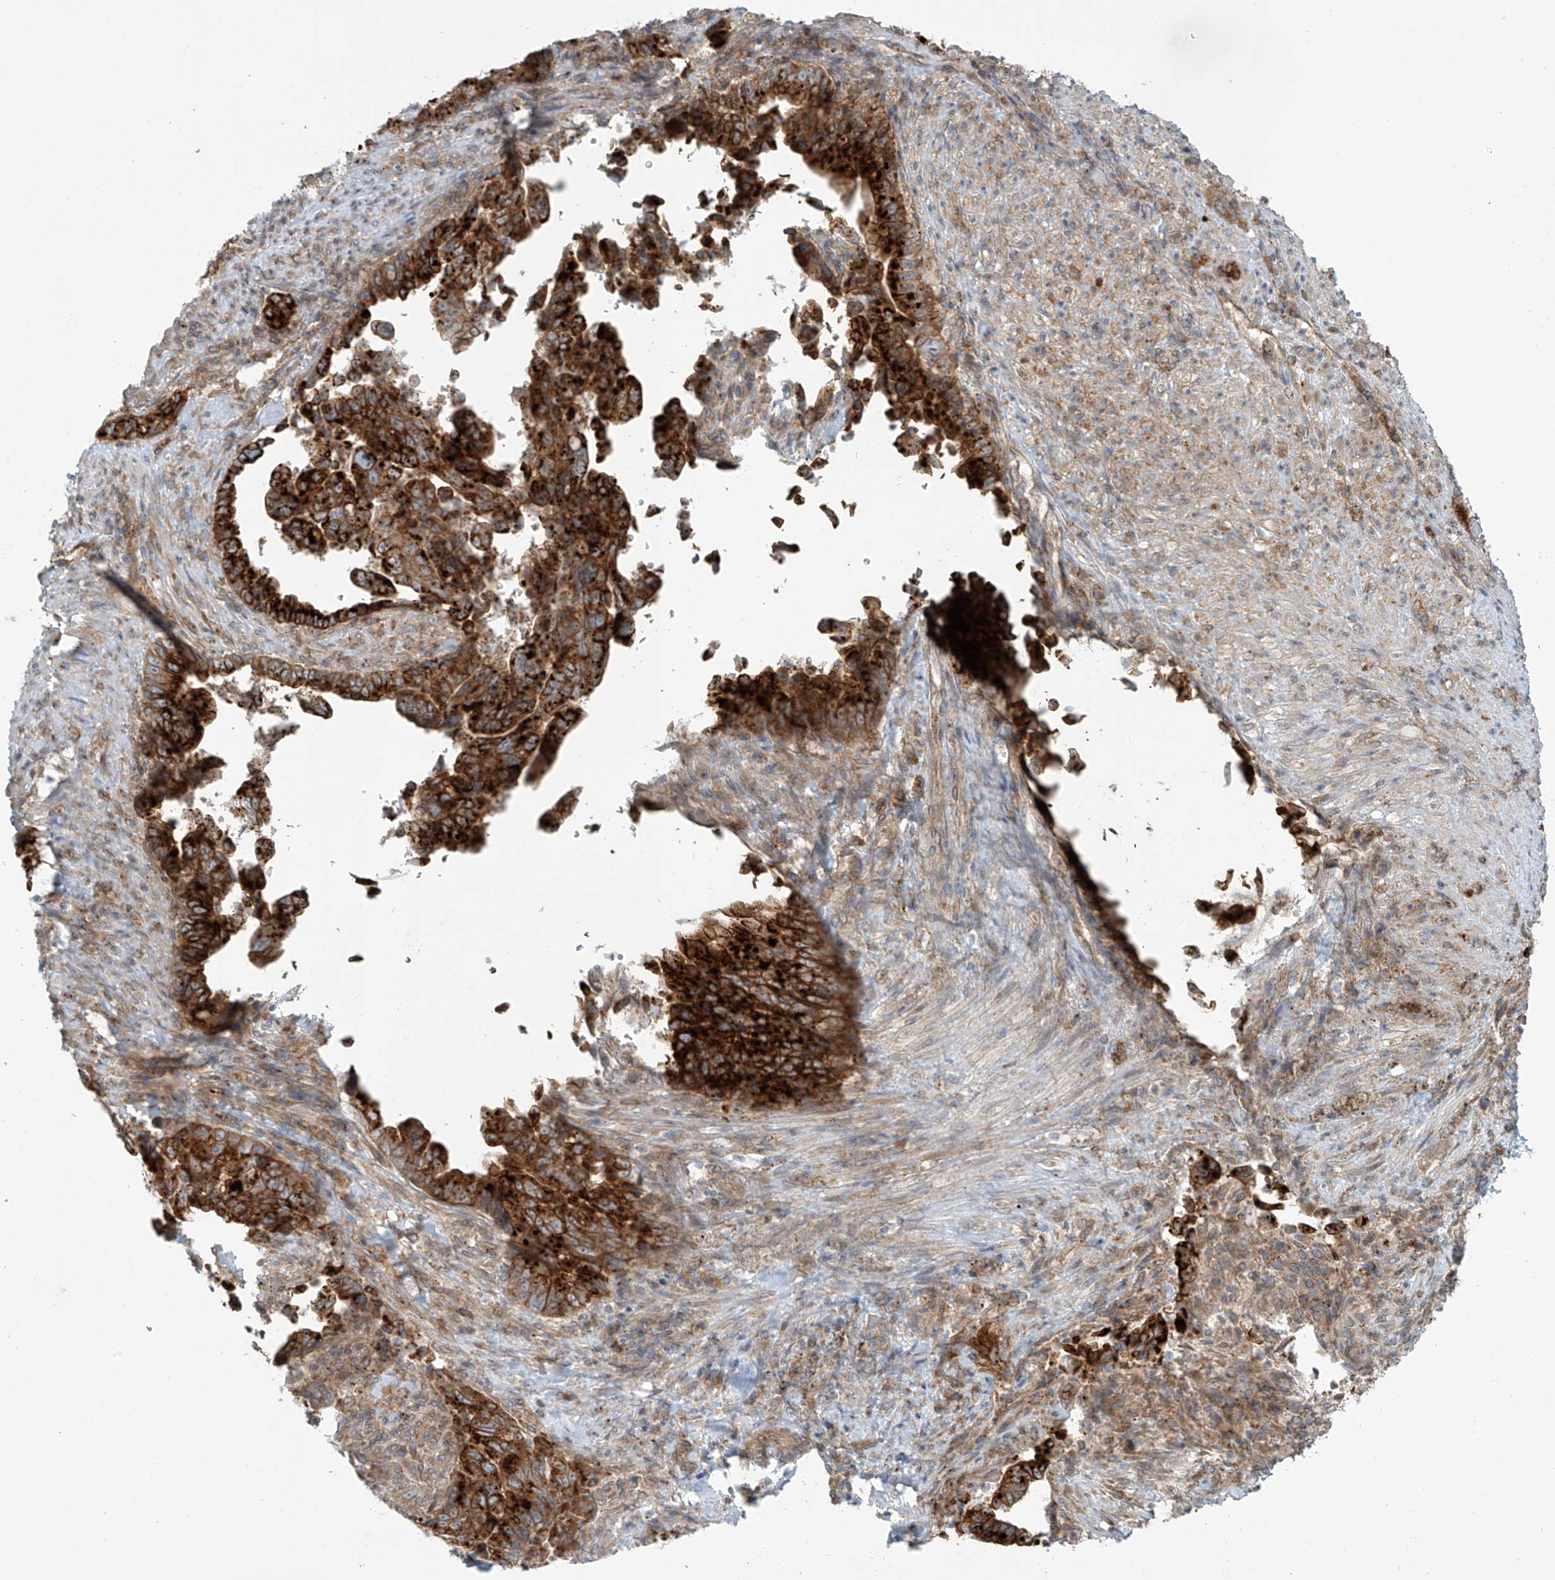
{"staining": {"intensity": "strong", "quantity": ">75%", "location": "cytoplasmic/membranous"}, "tissue": "pancreatic cancer", "cell_type": "Tumor cells", "image_type": "cancer", "snomed": [{"axis": "morphology", "description": "Adenocarcinoma, NOS"}, {"axis": "topography", "description": "Pancreas"}], "caption": "High-magnification brightfield microscopy of pancreatic cancer stained with DAB (brown) and counterstained with hematoxylin (blue). tumor cells exhibit strong cytoplasmic/membranous expression is identified in about>75% of cells.", "gene": "LZTS3", "patient": {"sex": "male", "age": 70}}